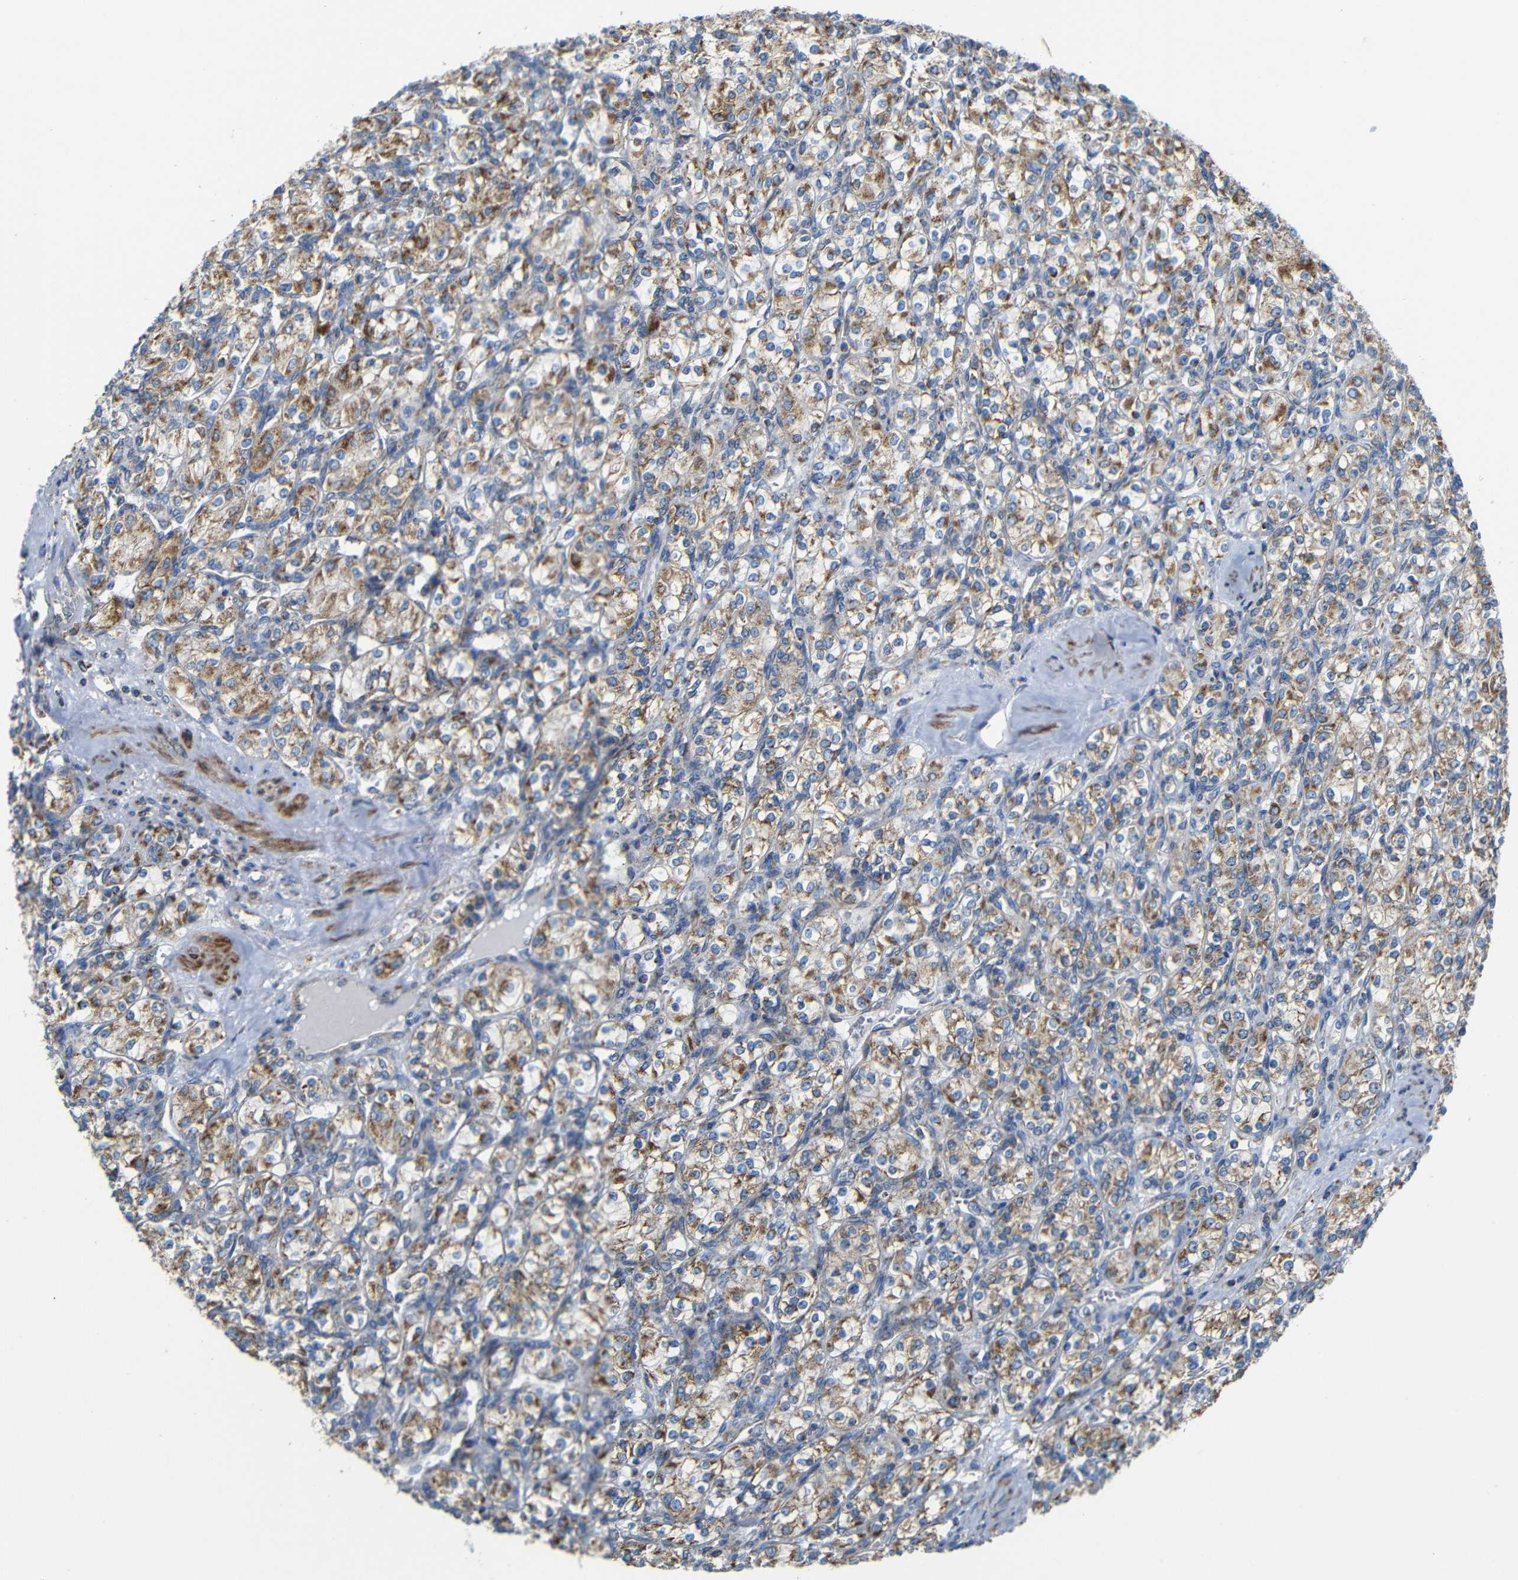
{"staining": {"intensity": "moderate", "quantity": ">75%", "location": "cytoplasmic/membranous"}, "tissue": "renal cancer", "cell_type": "Tumor cells", "image_type": "cancer", "snomed": [{"axis": "morphology", "description": "Adenocarcinoma, NOS"}, {"axis": "topography", "description": "Kidney"}], "caption": "Immunohistochemistry of renal cancer exhibits medium levels of moderate cytoplasmic/membranous staining in approximately >75% of tumor cells.", "gene": "FAM171B", "patient": {"sex": "male", "age": 77}}